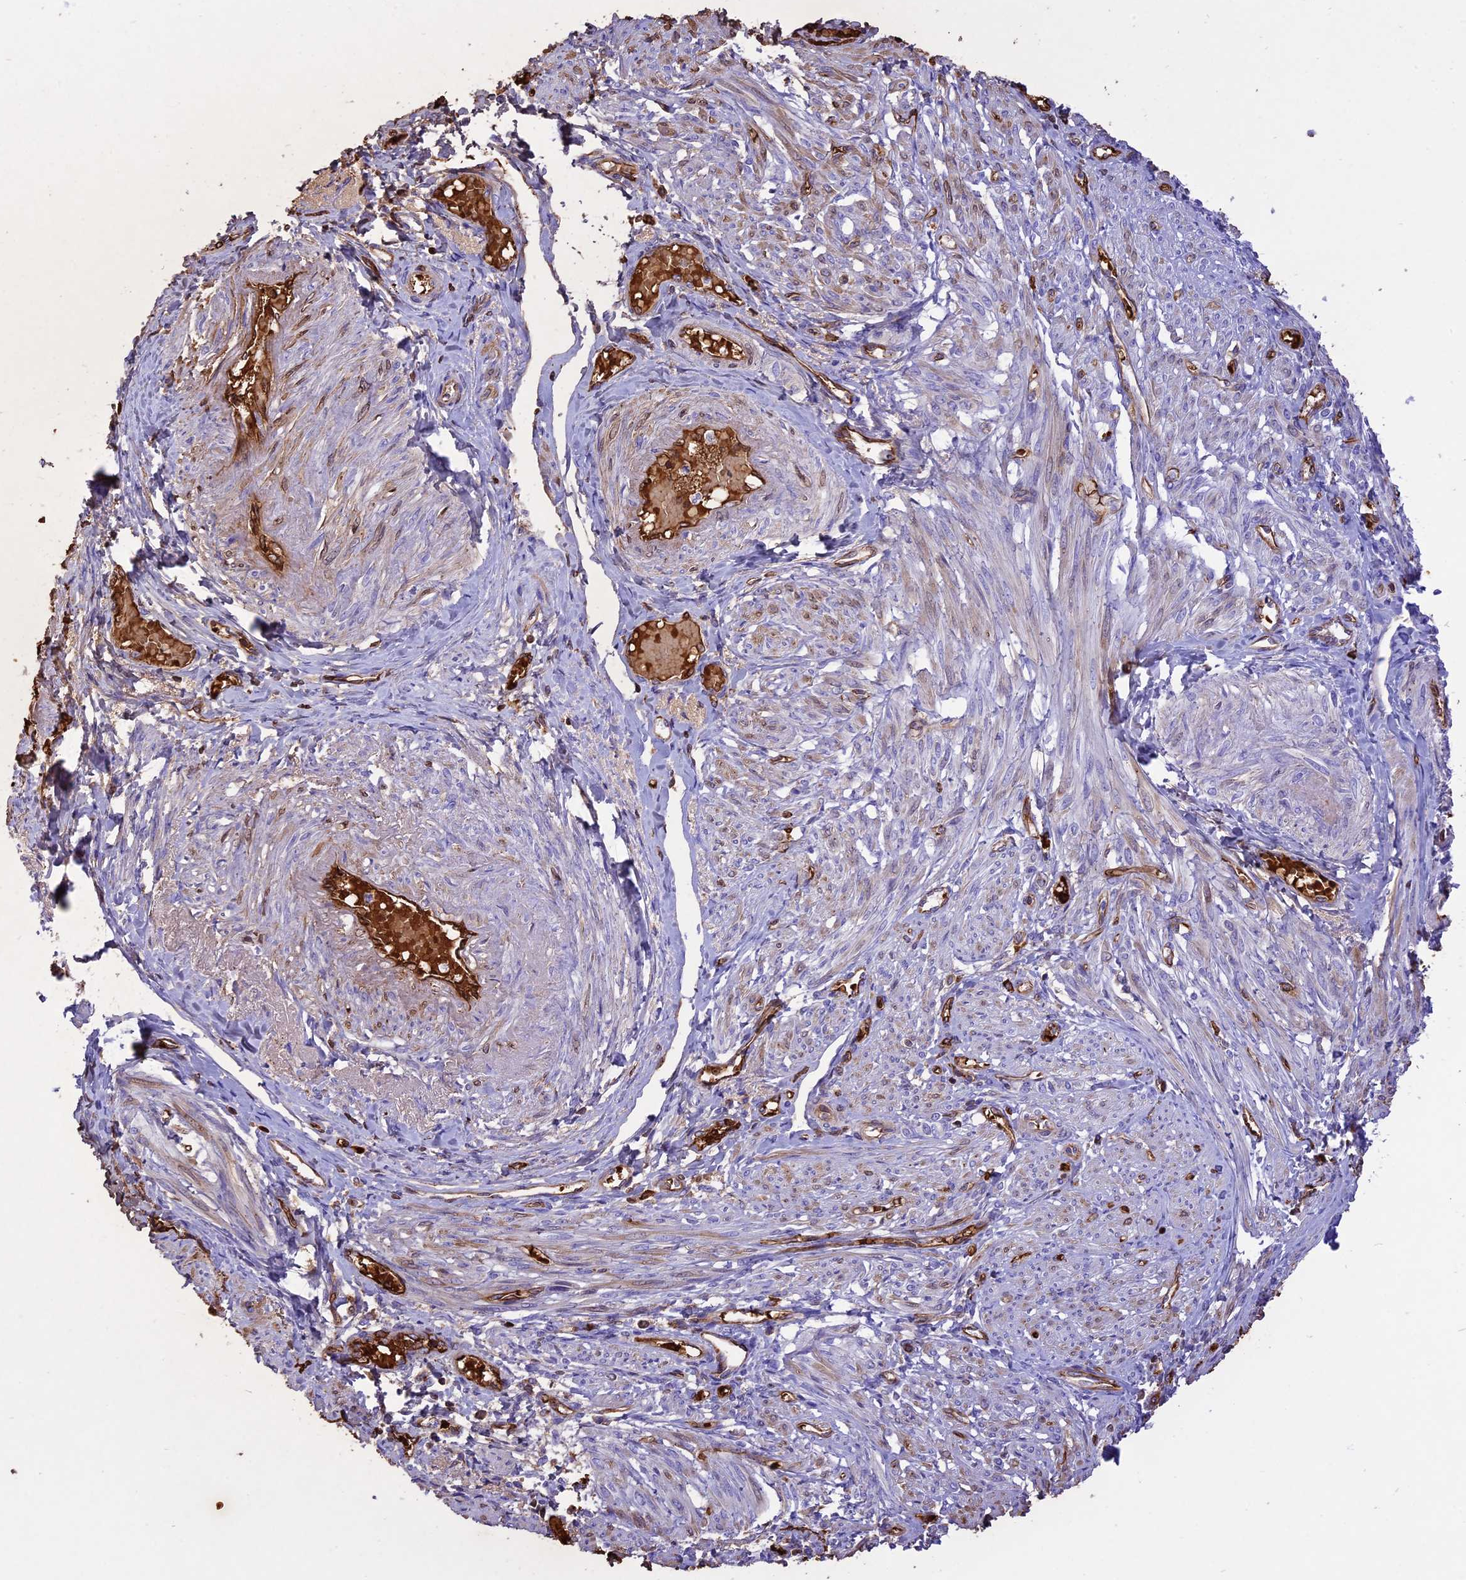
{"staining": {"intensity": "weak", "quantity": "<25%", "location": "cytoplasmic/membranous"}, "tissue": "smooth muscle", "cell_type": "Smooth muscle cells", "image_type": "normal", "snomed": [{"axis": "morphology", "description": "Normal tissue, NOS"}, {"axis": "topography", "description": "Smooth muscle"}], "caption": "Immunohistochemical staining of unremarkable smooth muscle reveals no significant staining in smooth muscle cells. (DAB IHC with hematoxylin counter stain).", "gene": "TTC4", "patient": {"sex": "female", "age": 39}}